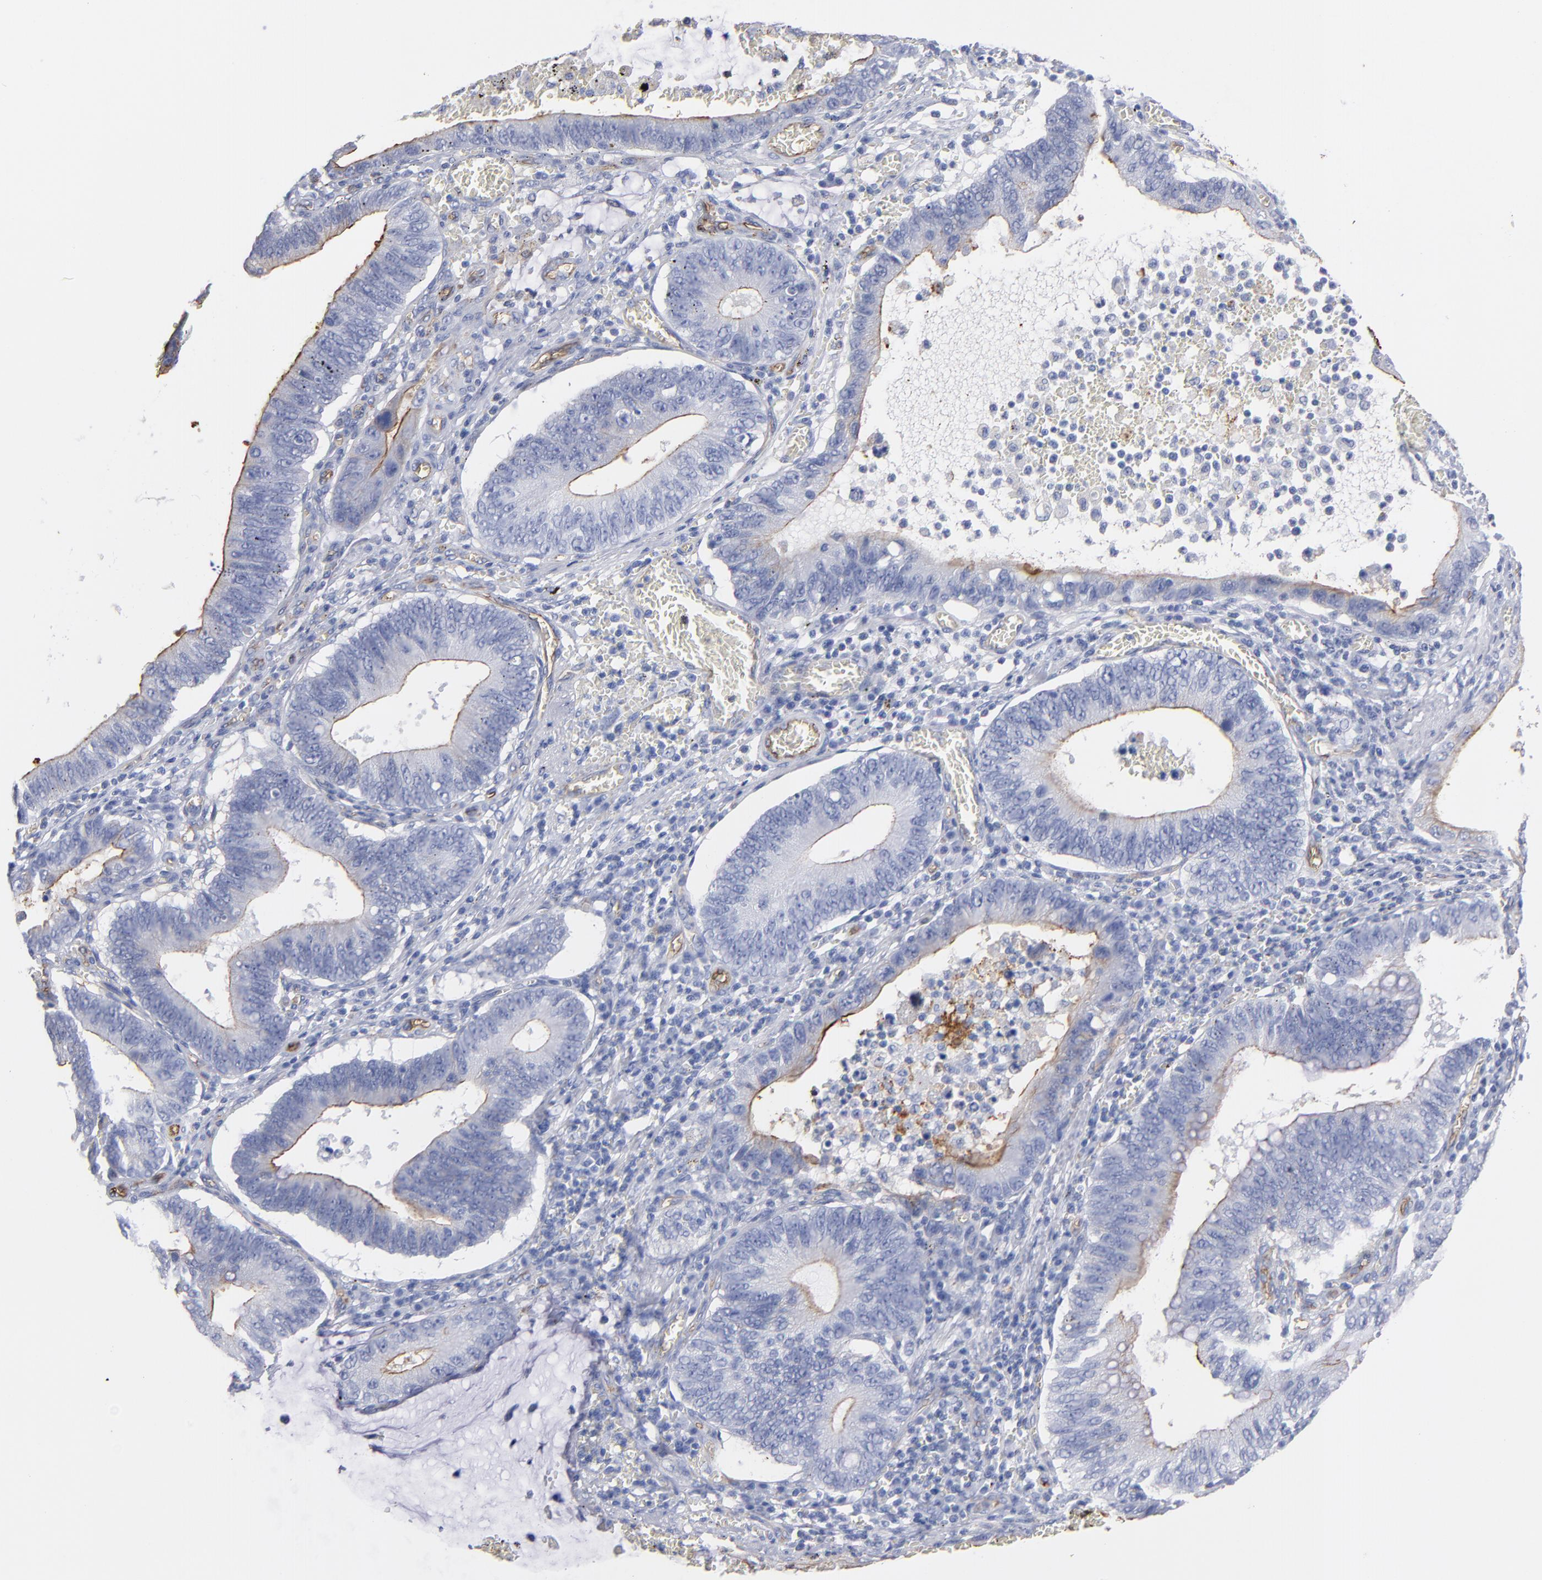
{"staining": {"intensity": "weak", "quantity": "<25%", "location": "cytoplasmic/membranous"}, "tissue": "stomach cancer", "cell_type": "Tumor cells", "image_type": "cancer", "snomed": [{"axis": "morphology", "description": "Adenocarcinoma, NOS"}, {"axis": "topography", "description": "Stomach"}, {"axis": "topography", "description": "Gastric cardia"}], "caption": "IHC image of human adenocarcinoma (stomach) stained for a protein (brown), which exhibits no positivity in tumor cells.", "gene": "TM4SF1", "patient": {"sex": "male", "age": 59}}